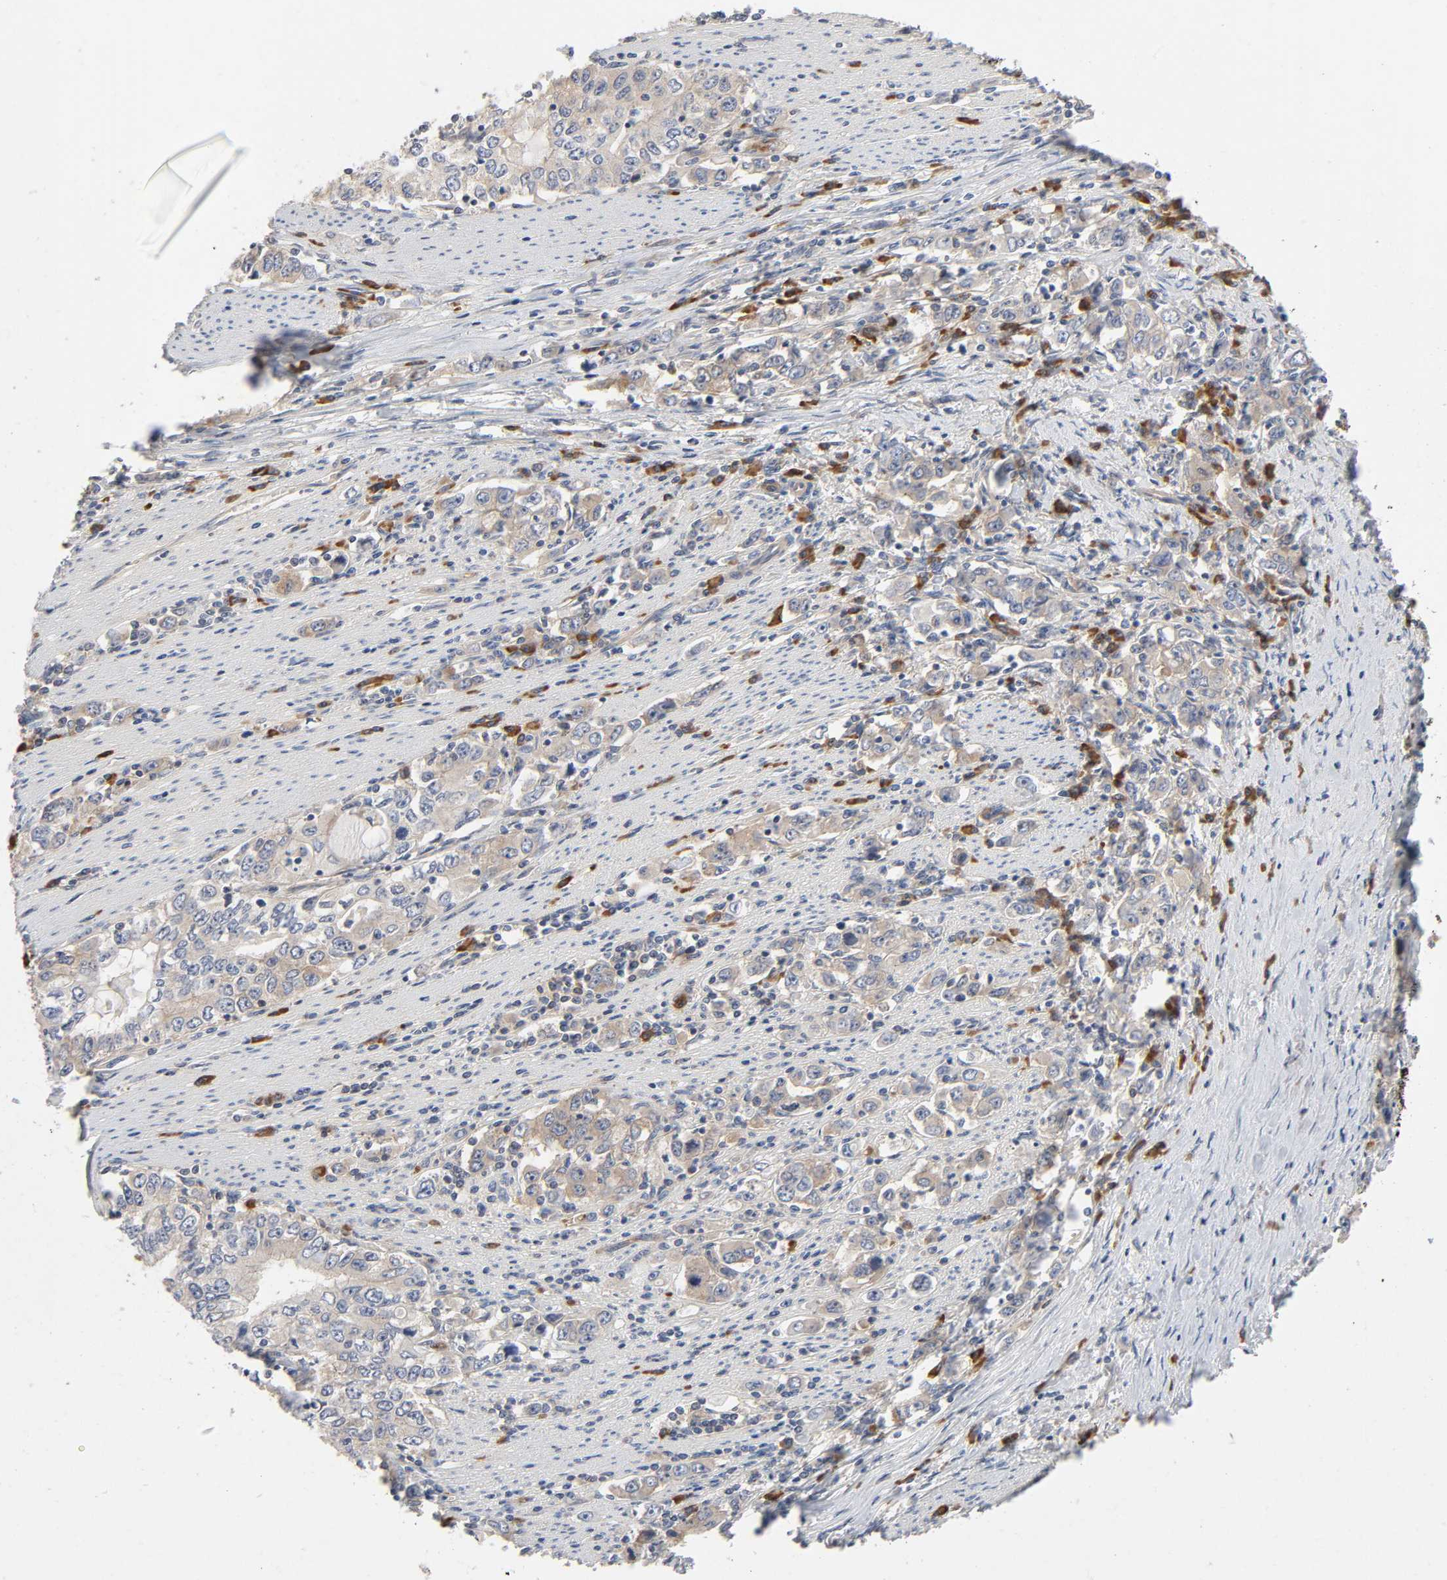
{"staining": {"intensity": "weak", "quantity": ">75%", "location": "cytoplasmic/membranous"}, "tissue": "stomach cancer", "cell_type": "Tumor cells", "image_type": "cancer", "snomed": [{"axis": "morphology", "description": "Adenocarcinoma, NOS"}, {"axis": "topography", "description": "Stomach, lower"}], "caption": "Human stomach cancer (adenocarcinoma) stained with a brown dye displays weak cytoplasmic/membranous positive positivity in about >75% of tumor cells.", "gene": "SCHIP1", "patient": {"sex": "female", "age": 72}}